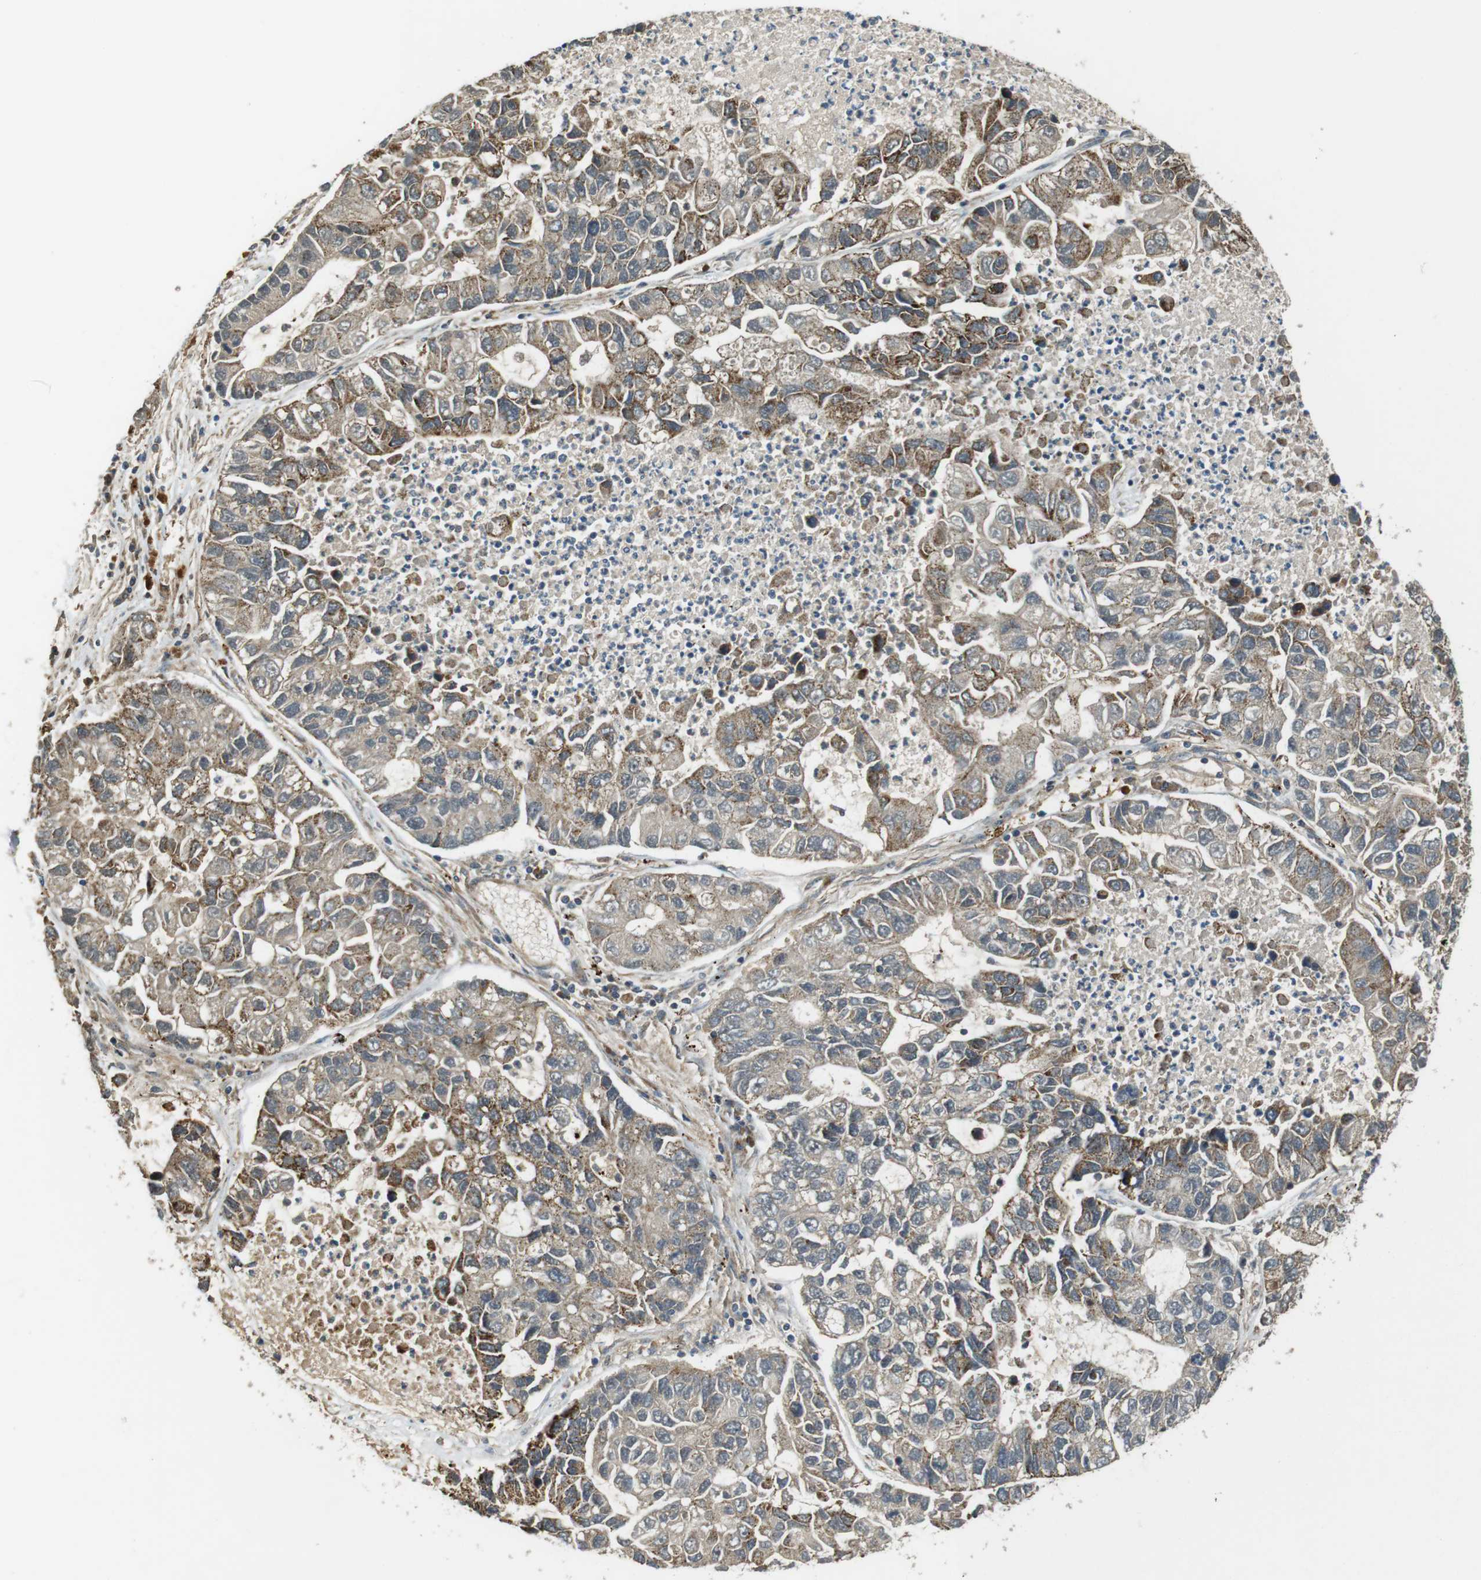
{"staining": {"intensity": "moderate", "quantity": ">75%", "location": "cytoplasmic/membranous"}, "tissue": "lung cancer", "cell_type": "Tumor cells", "image_type": "cancer", "snomed": [{"axis": "morphology", "description": "Adenocarcinoma, NOS"}, {"axis": "topography", "description": "Lung"}], "caption": "Immunohistochemistry photomicrograph of adenocarcinoma (lung) stained for a protein (brown), which demonstrates medium levels of moderate cytoplasmic/membranous expression in about >75% of tumor cells.", "gene": "IFFO2", "patient": {"sex": "female", "age": 51}}